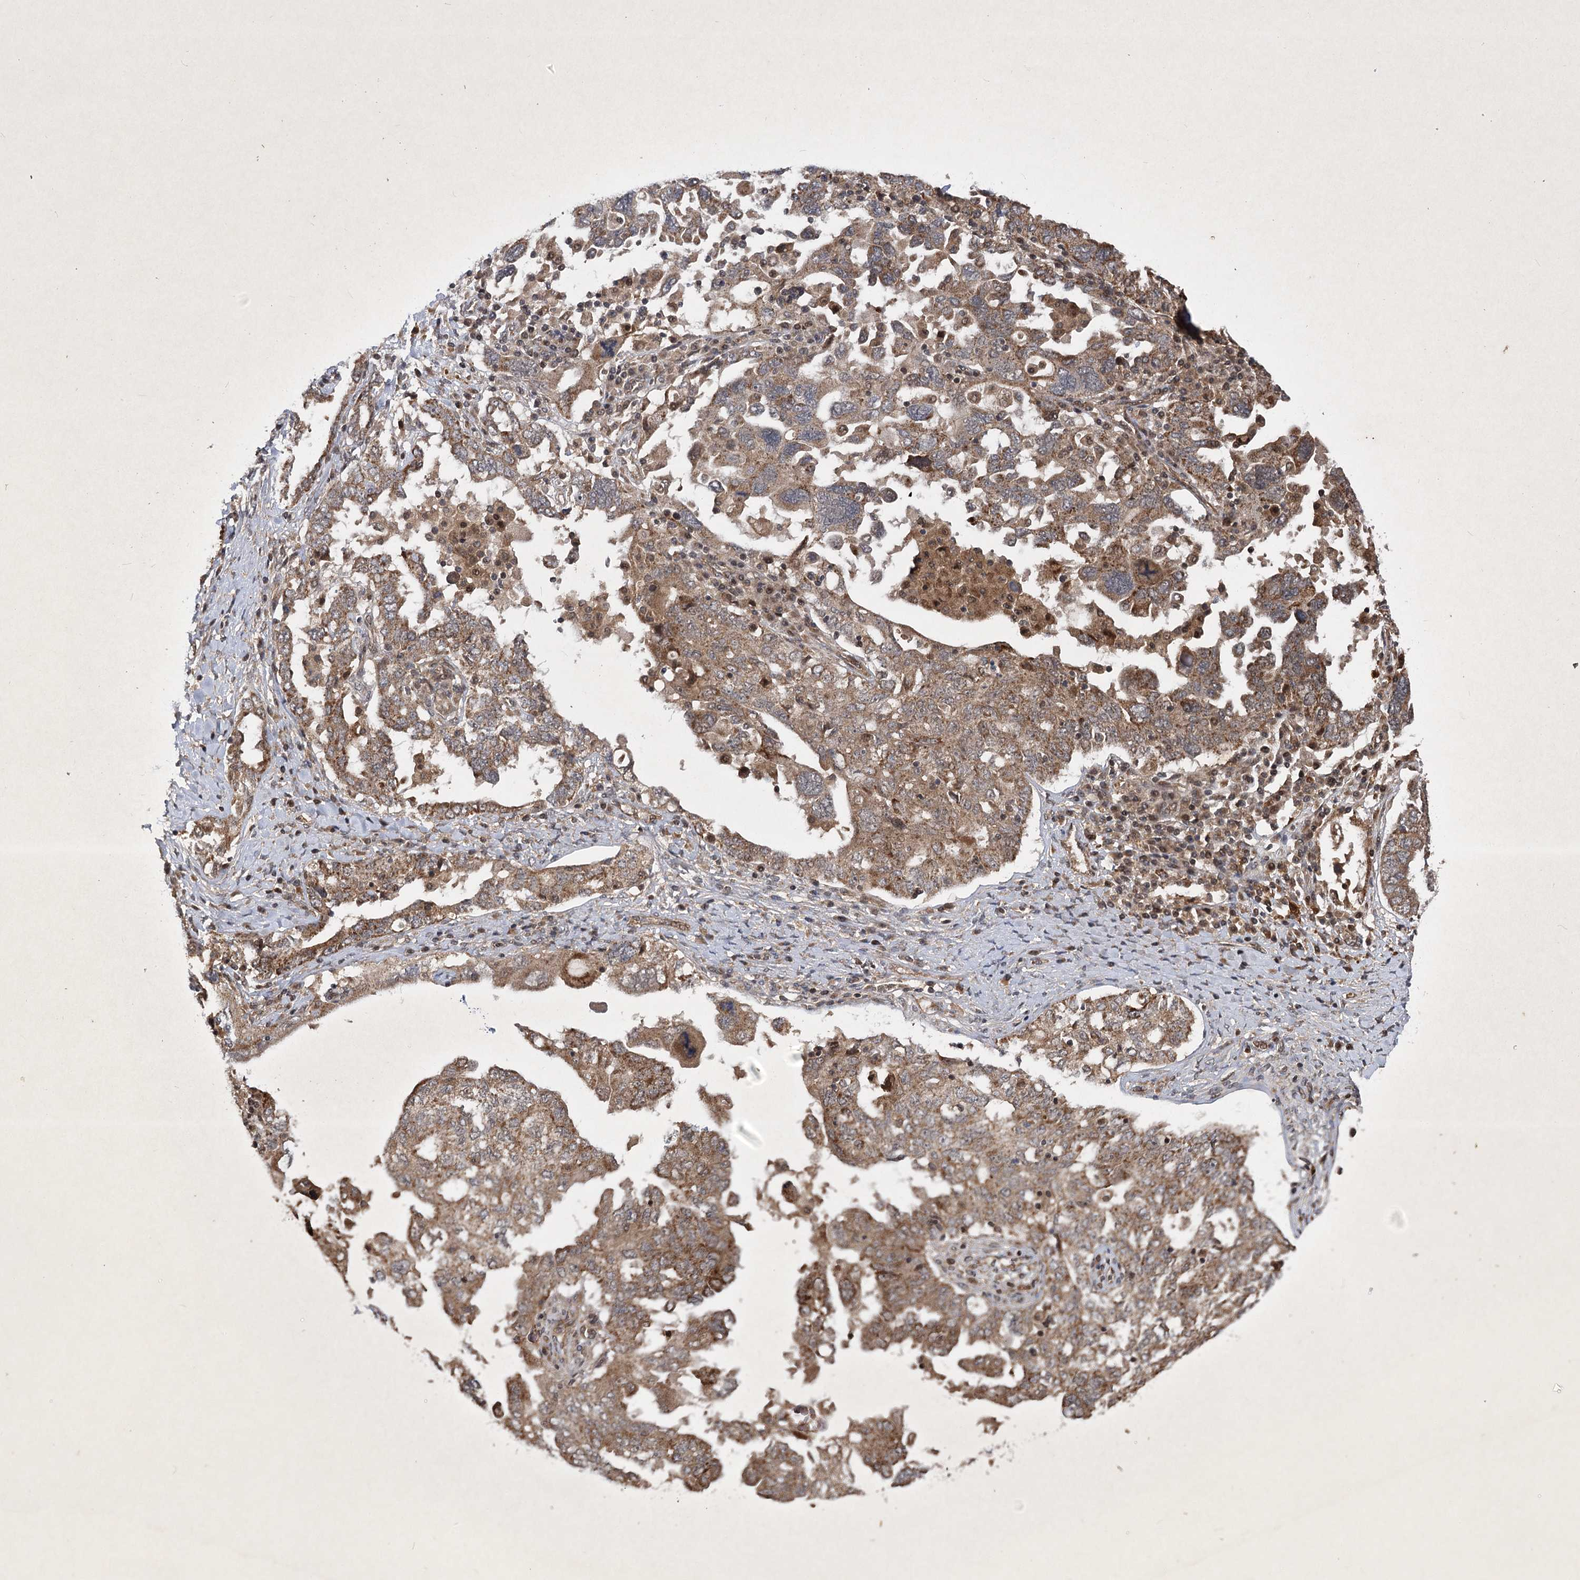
{"staining": {"intensity": "moderate", "quantity": ">75%", "location": "cytoplasmic/membranous"}, "tissue": "ovarian cancer", "cell_type": "Tumor cells", "image_type": "cancer", "snomed": [{"axis": "morphology", "description": "Carcinoma, endometroid"}, {"axis": "topography", "description": "Ovary"}], "caption": "This image demonstrates immunohistochemistry (IHC) staining of ovarian cancer (endometroid carcinoma), with medium moderate cytoplasmic/membranous staining in about >75% of tumor cells.", "gene": "INSIG2", "patient": {"sex": "female", "age": 62}}